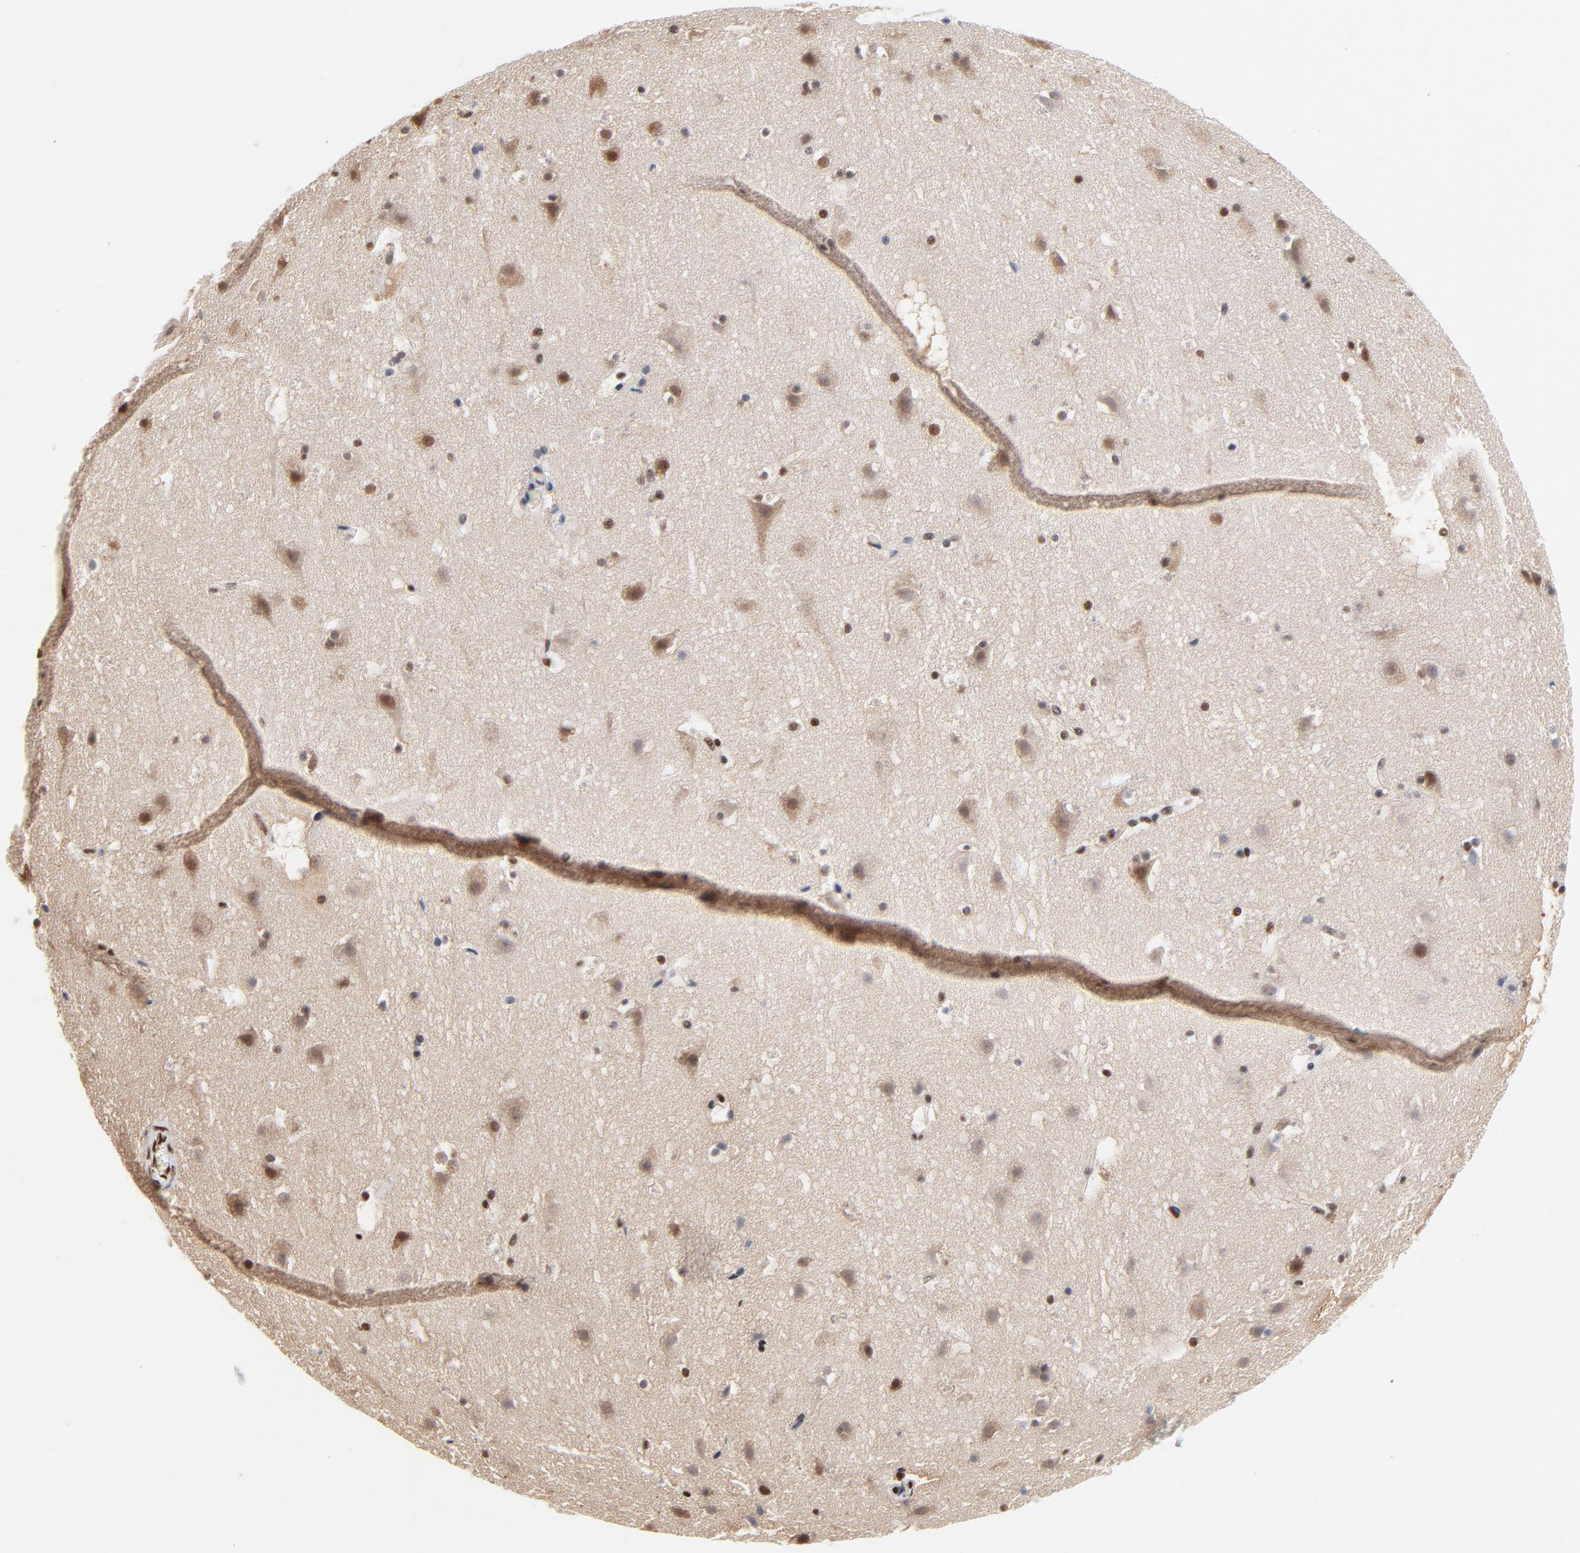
{"staining": {"intensity": "weak", "quantity": "<25%", "location": "nuclear"}, "tissue": "cerebral cortex", "cell_type": "Endothelial cells", "image_type": "normal", "snomed": [{"axis": "morphology", "description": "Normal tissue, NOS"}, {"axis": "topography", "description": "Cerebral cortex"}], "caption": "Immunohistochemistry (IHC) image of normal cerebral cortex stained for a protein (brown), which demonstrates no positivity in endothelial cells.", "gene": "CREB1", "patient": {"sex": "male", "age": 45}}